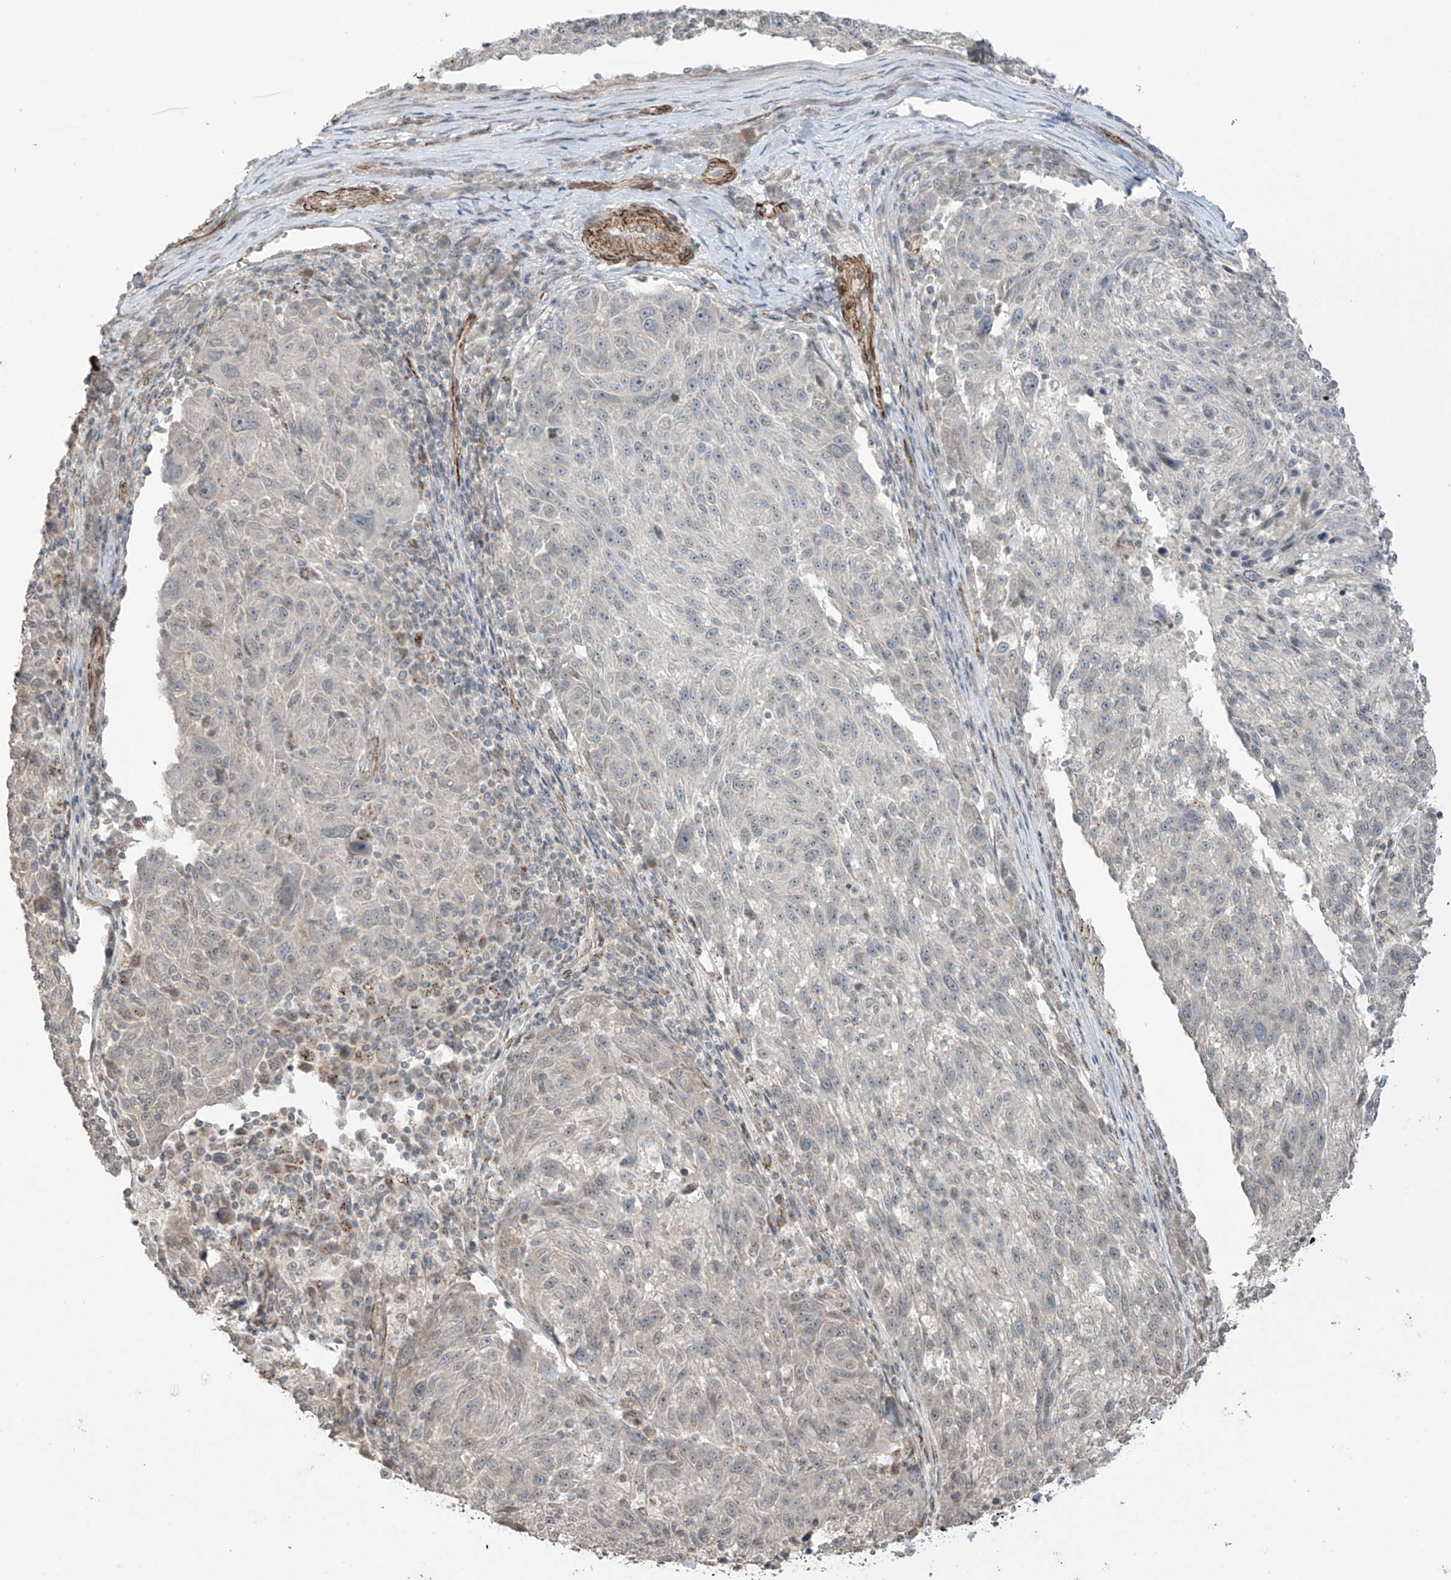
{"staining": {"intensity": "negative", "quantity": "none", "location": "none"}, "tissue": "melanoma", "cell_type": "Tumor cells", "image_type": "cancer", "snomed": [{"axis": "morphology", "description": "Malignant melanoma, NOS"}, {"axis": "topography", "description": "Skin"}], "caption": "Tumor cells show no significant staining in melanoma. The staining was performed using DAB to visualize the protein expression in brown, while the nuclei were stained in blue with hematoxylin (Magnification: 20x).", "gene": "TTLL5", "patient": {"sex": "male", "age": 53}}